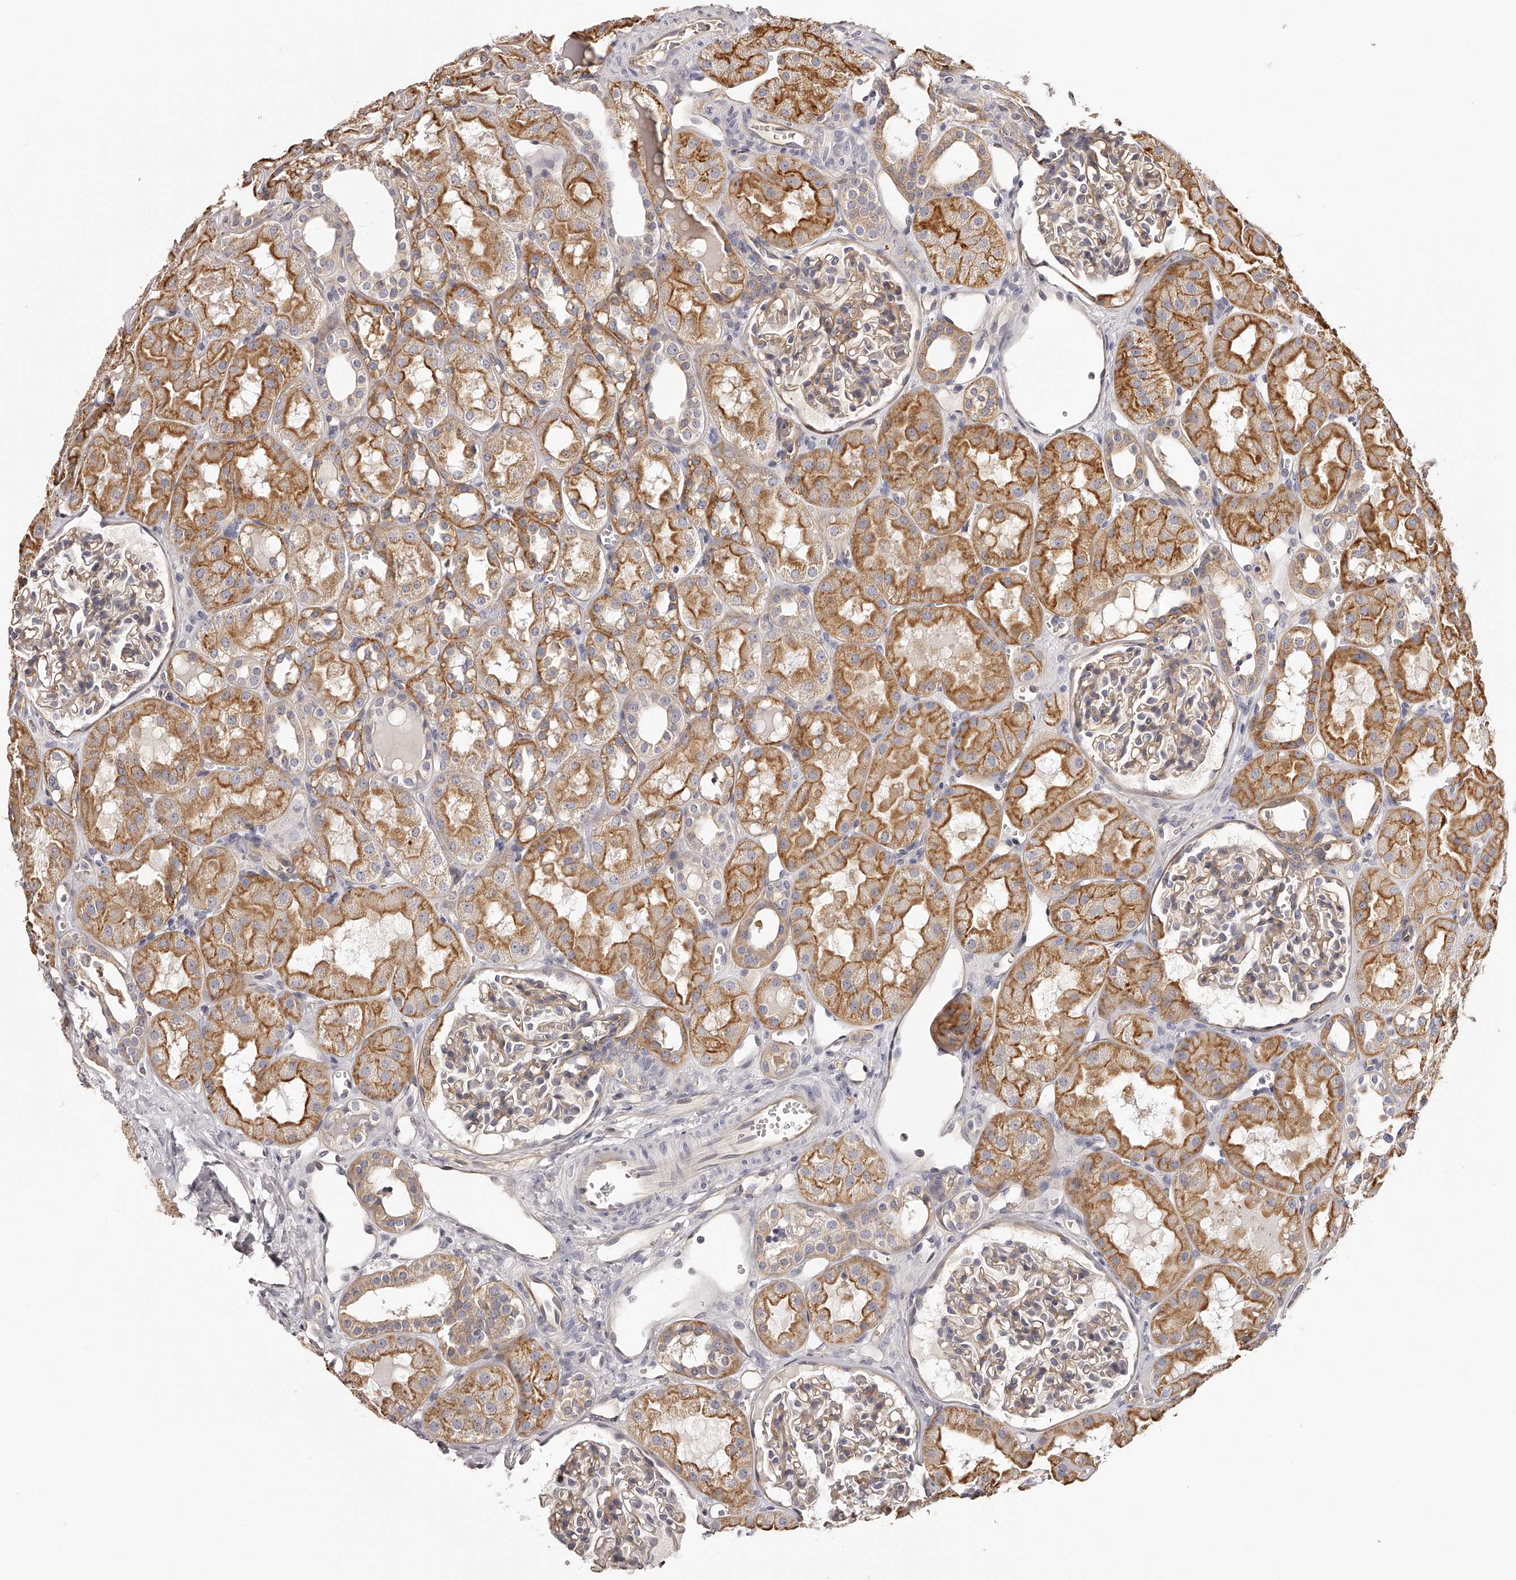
{"staining": {"intensity": "weak", "quantity": ">75%", "location": "cytoplasmic/membranous"}, "tissue": "kidney", "cell_type": "Cells in glomeruli", "image_type": "normal", "snomed": [{"axis": "morphology", "description": "Normal tissue, NOS"}, {"axis": "topography", "description": "Kidney"}], "caption": "DAB immunohistochemical staining of normal kidney demonstrates weak cytoplasmic/membranous protein staining in about >75% of cells in glomeruli.", "gene": "LTV1", "patient": {"sex": "male", "age": 16}}